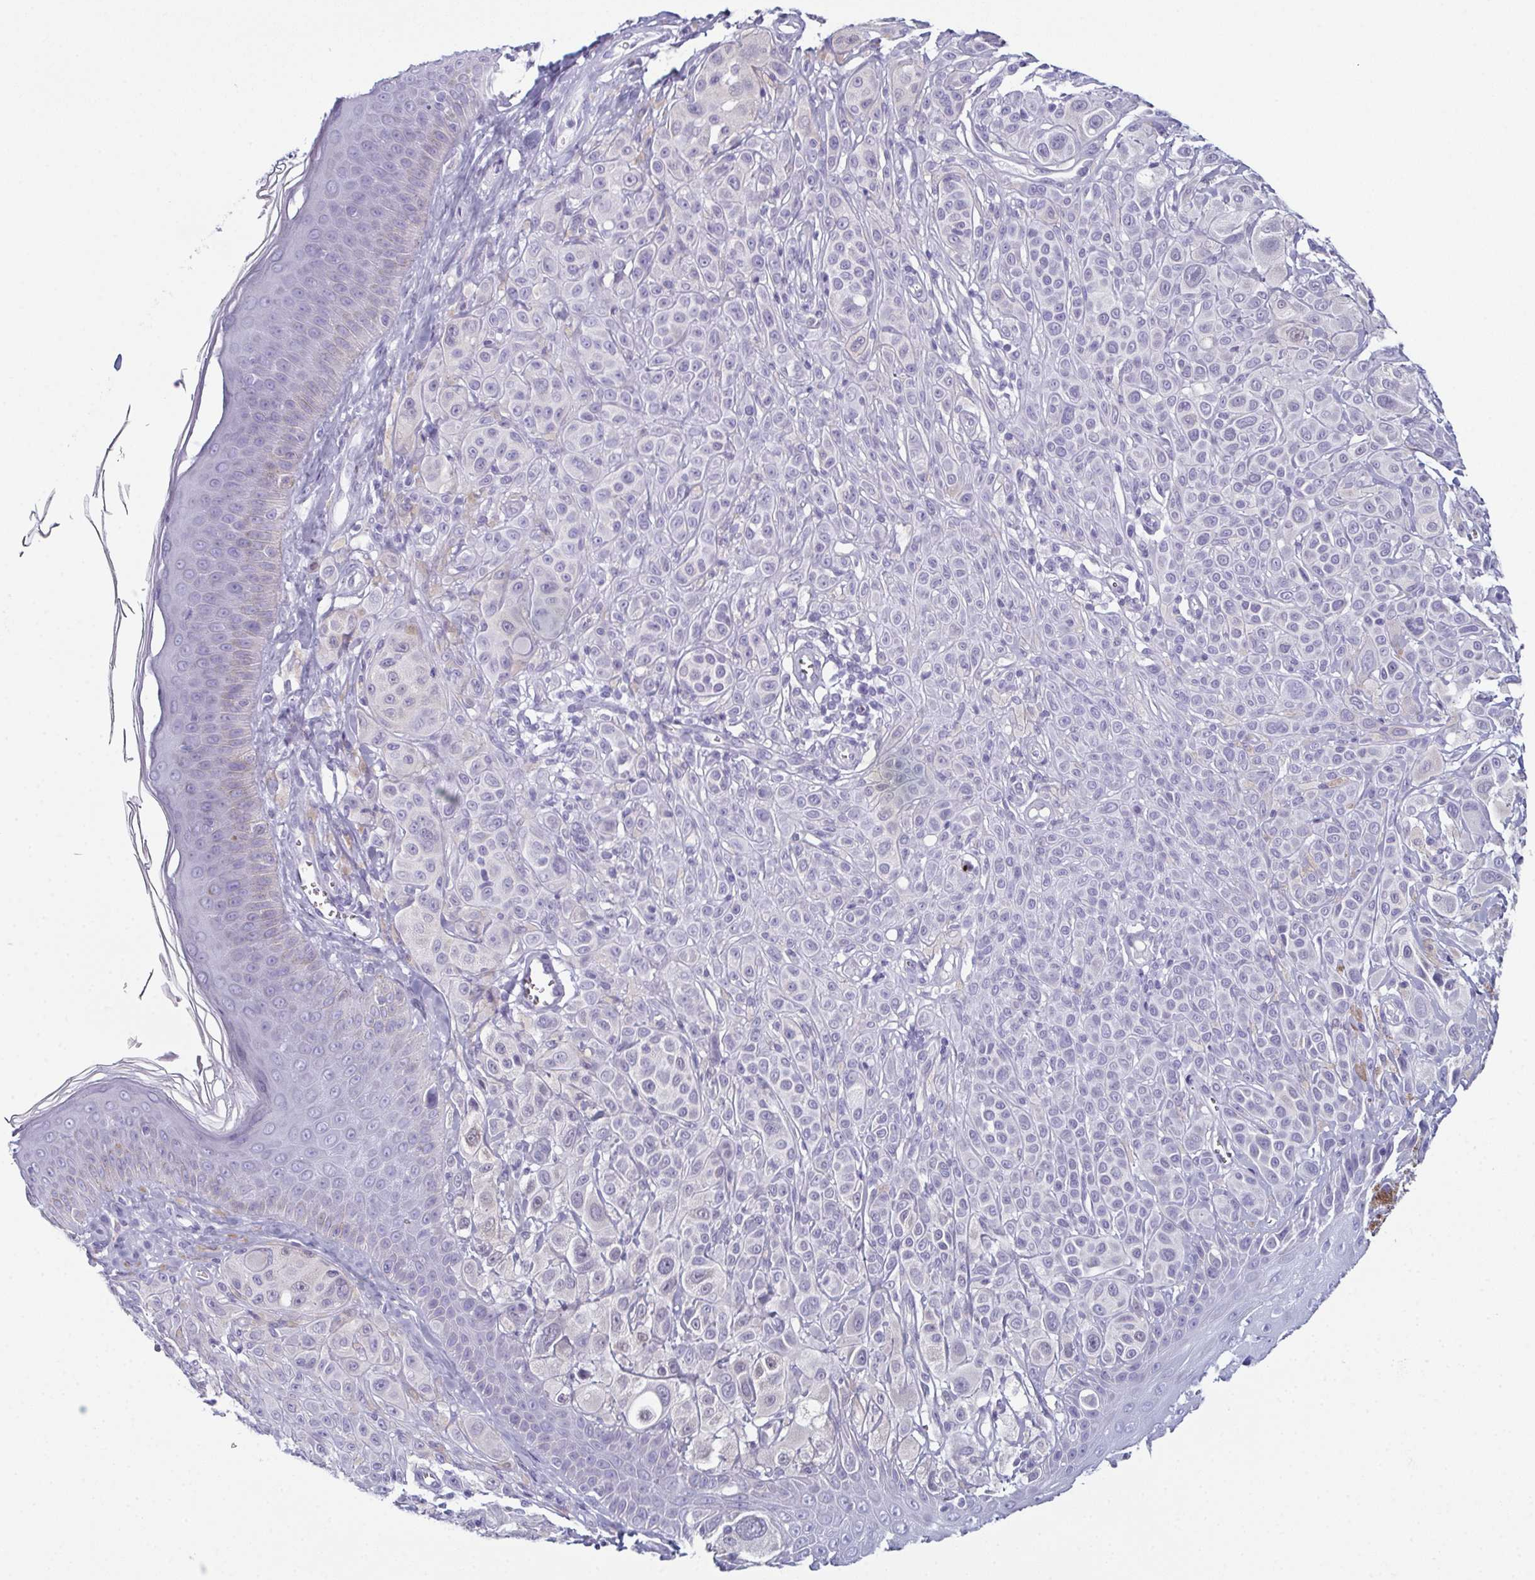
{"staining": {"intensity": "negative", "quantity": "none", "location": "none"}, "tissue": "melanoma", "cell_type": "Tumor cells", "image_type": "cancer", "snomed": [{"axis": "morphology", "description": "Malignant melanoma, NOS"}, {"axis": "topography", "description": "Skin"}], "caption": "Immunohistochemical staining of malignant melanoma displays no significant staining in tumor cells. (DAB immunohistochemistry with hematoxylin counter stain).", "gene": "ENKUR", "patient": {"sex": "male", "age": 67}}